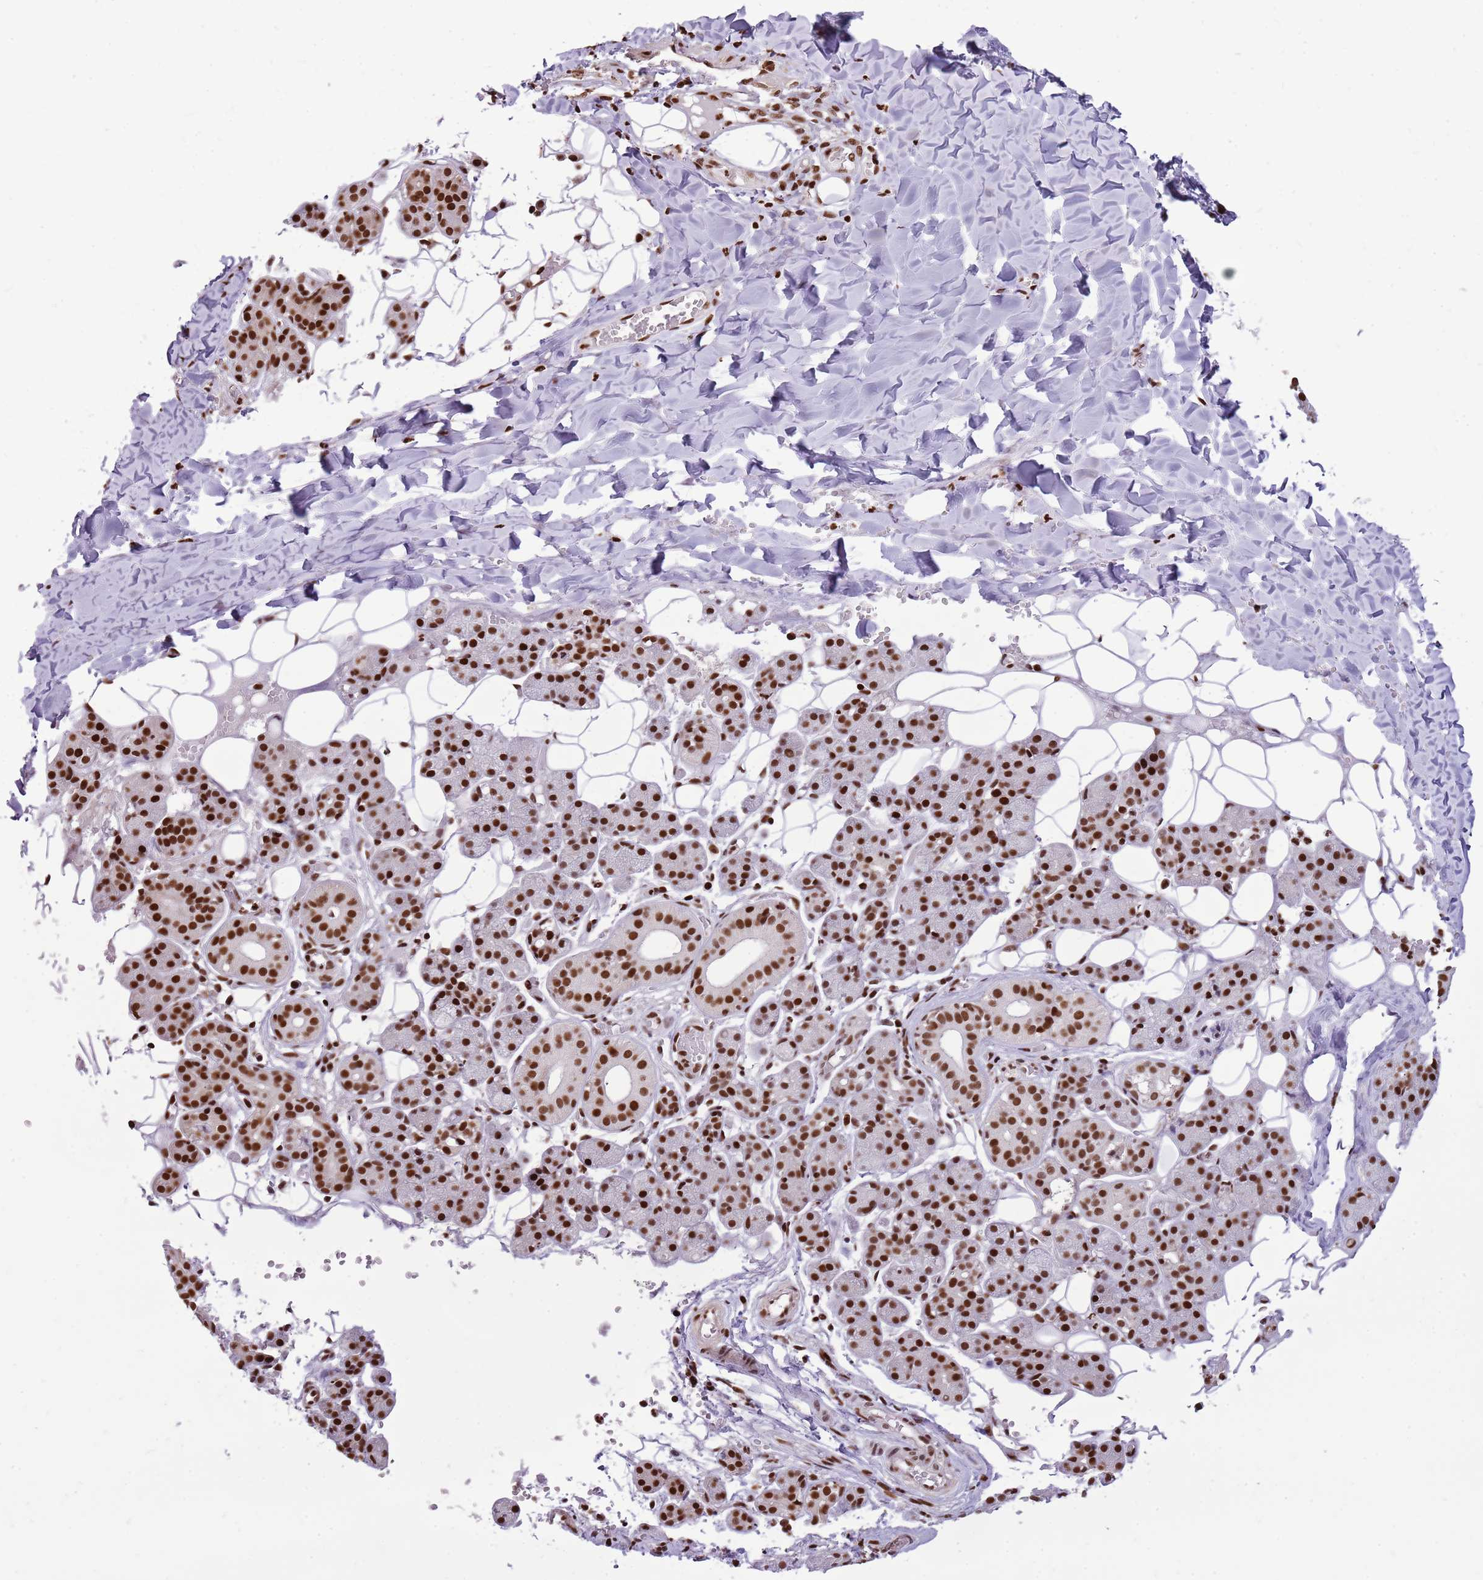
{"staining": {"intensity": "strong", "quantity": ">75%", "location": "nuclear"}, "tissue": "salivary gland", "cell_type": "Glandular cells", "image_type": "normal", "snomed": [{"axis": "morphology", "description": "Normal tissue, NOS"}, {"axis": "topography", "description": "Salivary gland"}], "caption": "Immunohistochemical staining of normal human salivary gland reveals >75% levels of strong nuclear protein staining in approximately >75% of glandular cells. The staining was performed using DAB, with brown indicating positive protein expression. Nuclei are stained blue with hematoxylin.", "gene": "WASHC4", "patient": {"sex": "female", "age": 33}}